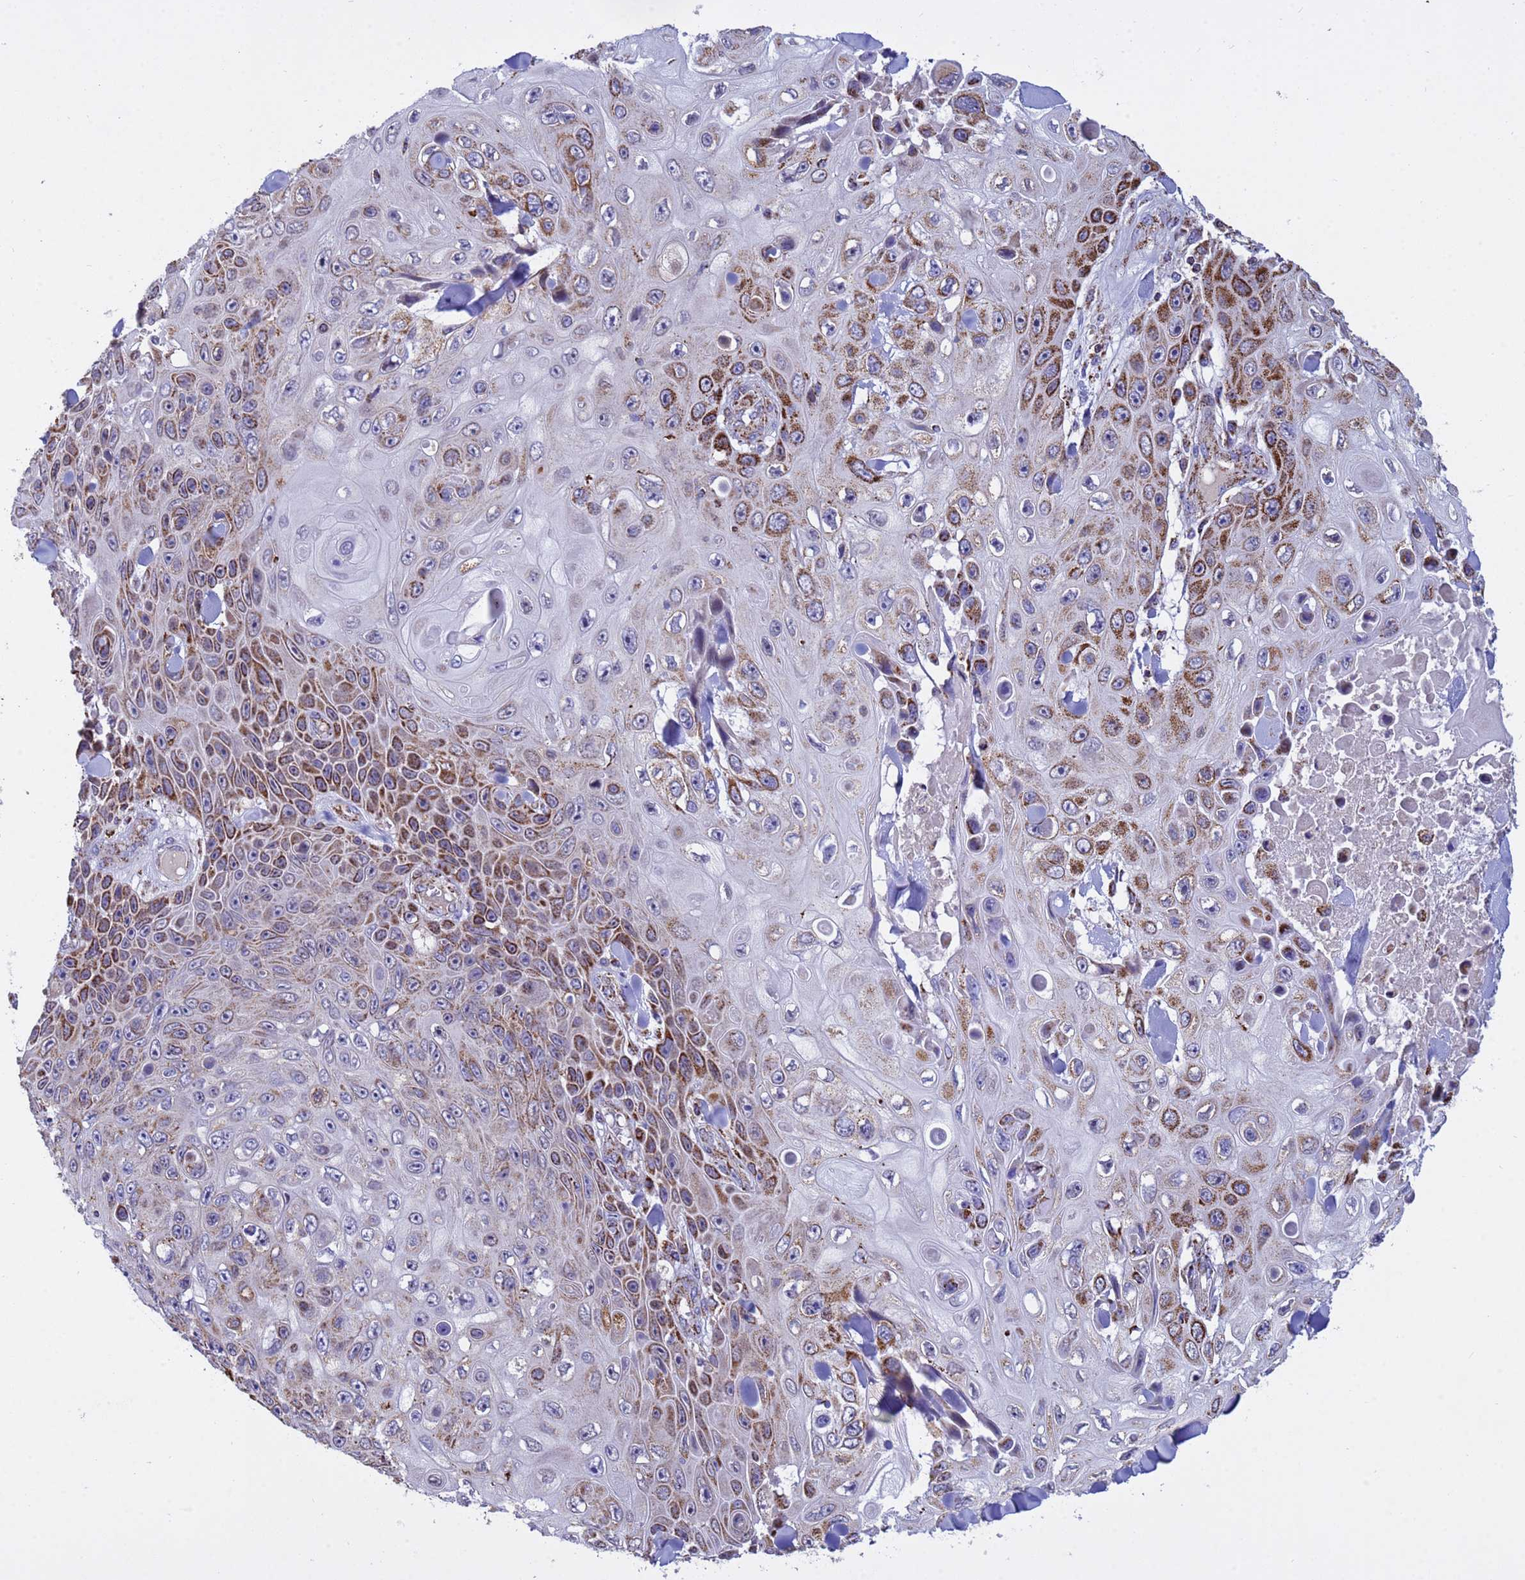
{"staining": {"intensity": "strong", "quantity": ">75%", "location": "cytoplasmic/membranous"}, "tissue": "skin cancer", "cell_type": "Tumor cells", "image_type": "cancer", "snomed": [{"axis": "morphology", "description": "Squamous cell carcinoma, NOS"}, {"axis": "topography", "description": "Skin"}], "caption": "Immunohistochemistry (IHC) image of neoplastic tissue: human skin squamous cell carcinoma stained using IHC exhibits high levels of strong protein expression localized specifically in the cytoplasmic/membranous of tumor cells, appearing as a cytoplasmic/membranous brown color.", "gene": "TUBGCP3", "patient": {"sex": "male", "age": 82}}